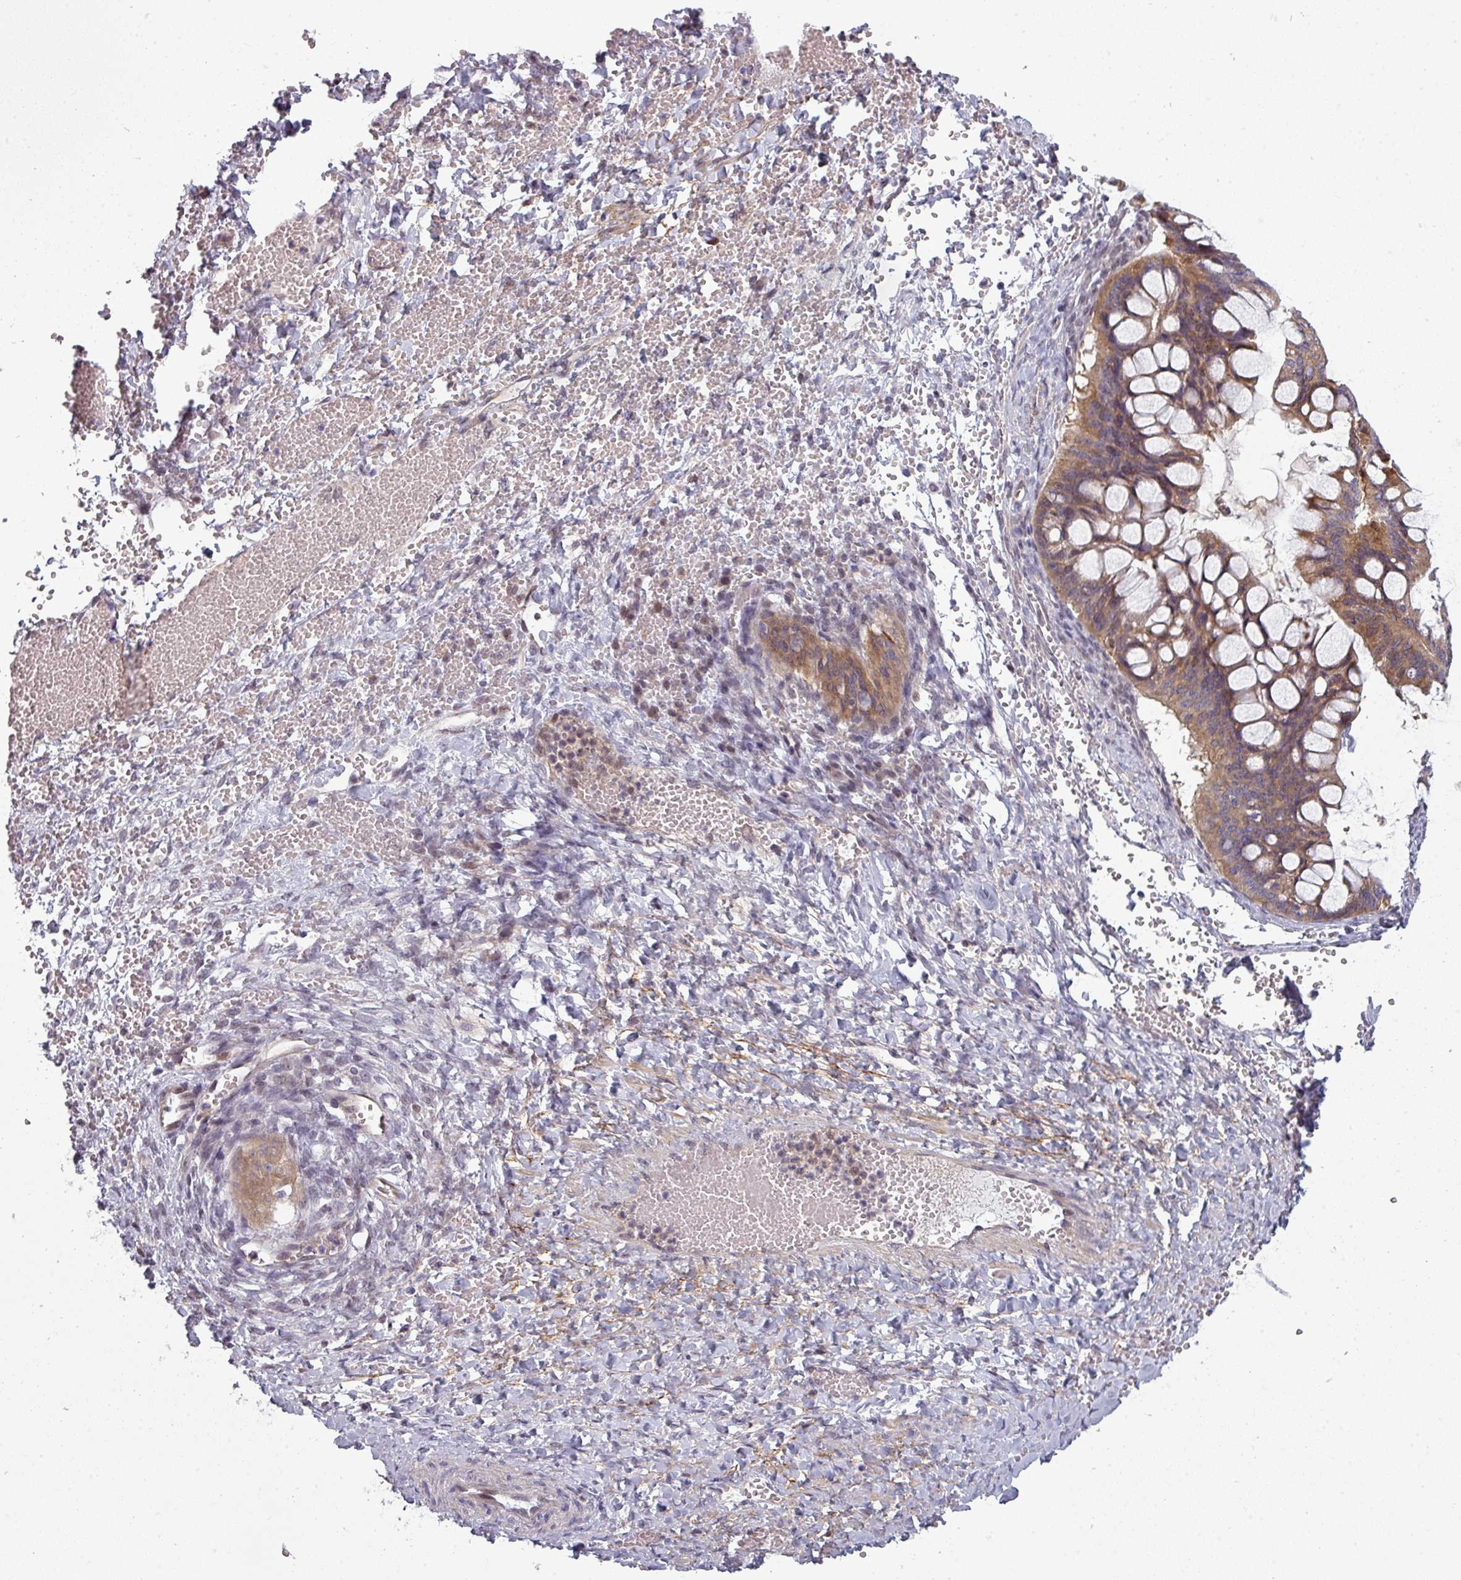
{"staining": {"intensity": "moderate", "quantity": ">75%", "location": "cytoplasmic/membranous"}, "tissue": "ovarian cancer", "cell_type": "Tumor cells", "image_type": "cancer", "snomed": [{"axis": "morphology", "description": "Cystadenocarcinoma, mucinous, NOS"}, {"axis": "topography", "description": "Ovary"}], "caption": "Immunohistochemistry image of neoplastic tissue: ovarian cancer stained using immunohistochemistry (IHC) displays medium levels of moderate protein expression localized specifically in the cytoplasmic/membranous of tumor cells, appearing as a cytoplasmic/membranous brown color.", "gene": "PRAMEF12", "patient": {"sex": "female", "age": 73}}